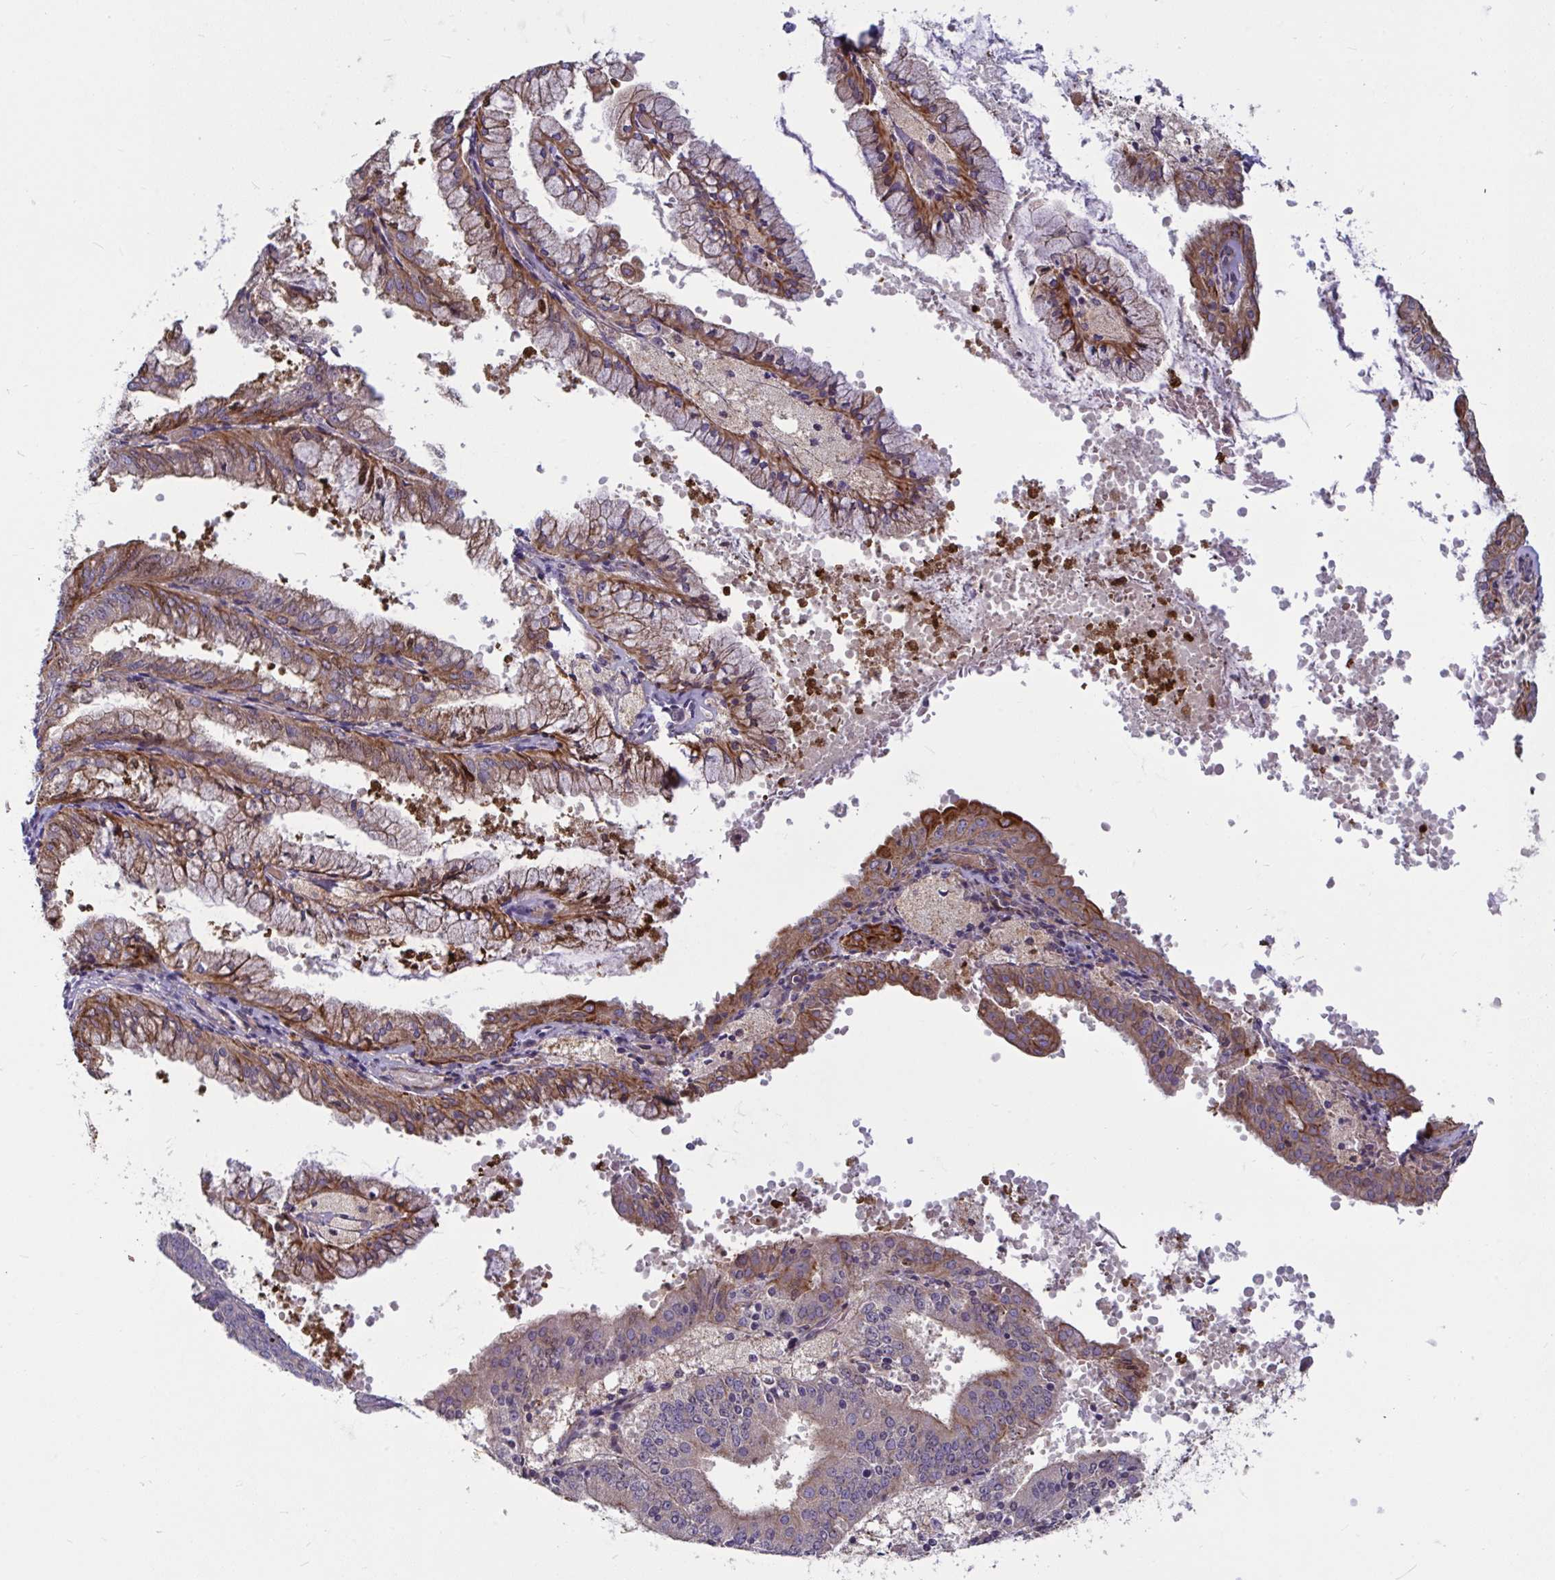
{"staining": {"intensity": "moderate", "quantity": "25%-75%", "location": "cytoplasmic/membranous"}, "tissue": "endometrial cancer", "cell_type": "Tumor cells", "image_type": "cancer", "snomed": [{"axis": "morphology", "description": "Adenocarcinoma, NOS"}, {"axis": "topography", "description": "Endometrium"}], "caption": "Brown immunohistochemical staining in human adenocarcinoma (endometrial) demonstrates moderate cytoplasmic/membranous positivity in about 25%-75% of tumor cells. (Brightfield microscopy of DAB IHC at high magnification).", "gene": "TANK", "patient": {"sex": "female", "age": 63}}